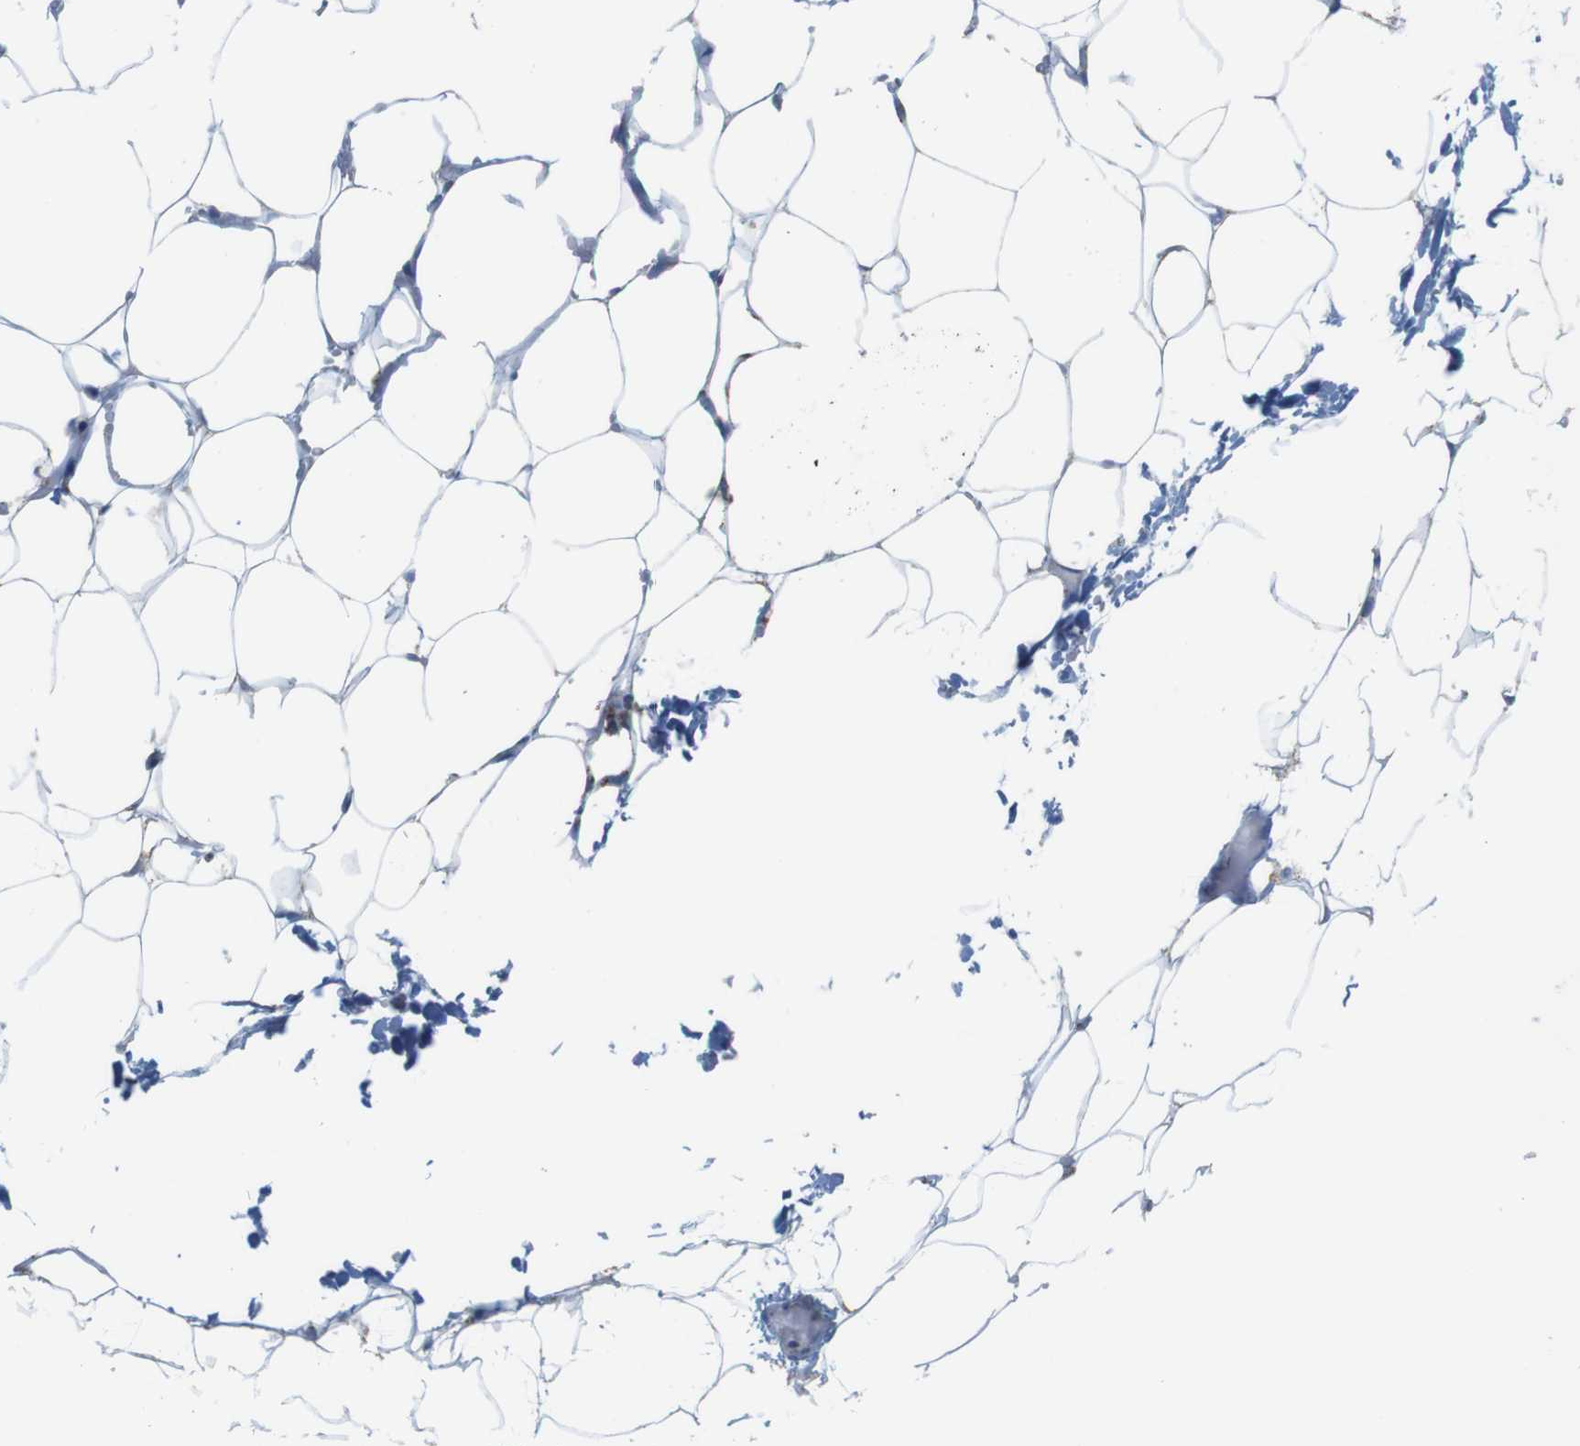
{"staining": {"intensity": "negative", "quantity": "none", "location": "none"}, "tissue": "adipose tissue", "cell_type": "Adipocytes", "image_type": "normal", "snomed": [{"axis": "morphology", "description": "Normal tissue, NOS"}, {"axis": "topography", "description": "Breast"}, {"axis": "topography", "description": "Adipose tissue"}], "caption": "An image of human adipose tissue is negative for staining in adipocytes.", "gene": "ATP5PO", "patient": {"sex": "female", "age": 25}}